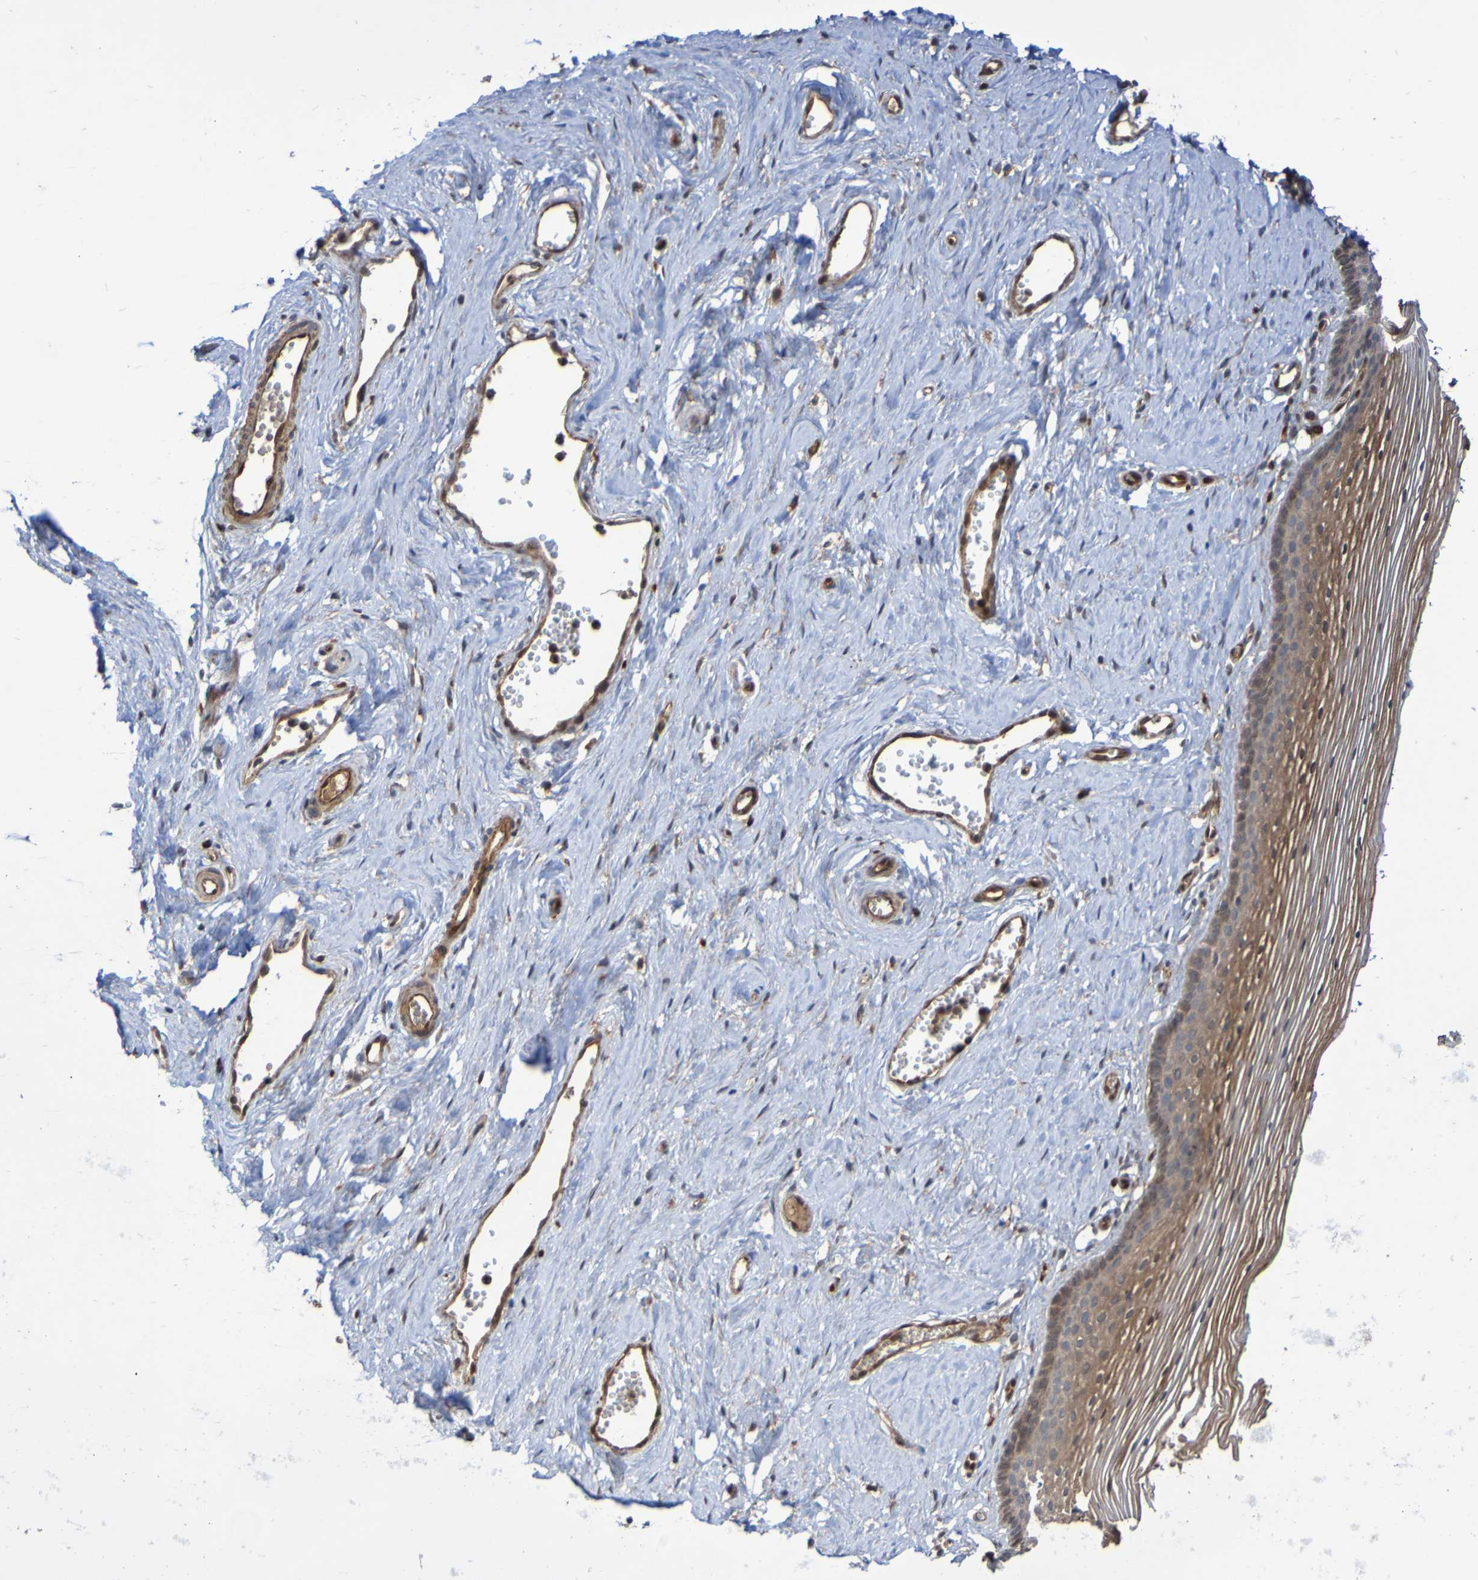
{"staining": {"intensity": "moderate", "quantity": ">75%", "location": "cytoplasmic/membranous"}, "tissue": "vagina", "cell_type": "Squamous epithelial cells", "image_type": "normal", "snomed": [{"axis": "morphology", "description": "Normal tissue, NOS"}, {"axis": "topography", "description": "Vagina"}], "caption": "Protein positivity by IHC exhibits moderate cytoplasmic/membranous positivity in about >75% of squamous epithelial cells in benign vagina.", "gene": "SERPINB6", "patient": {"sex": "female", "age": 32}}